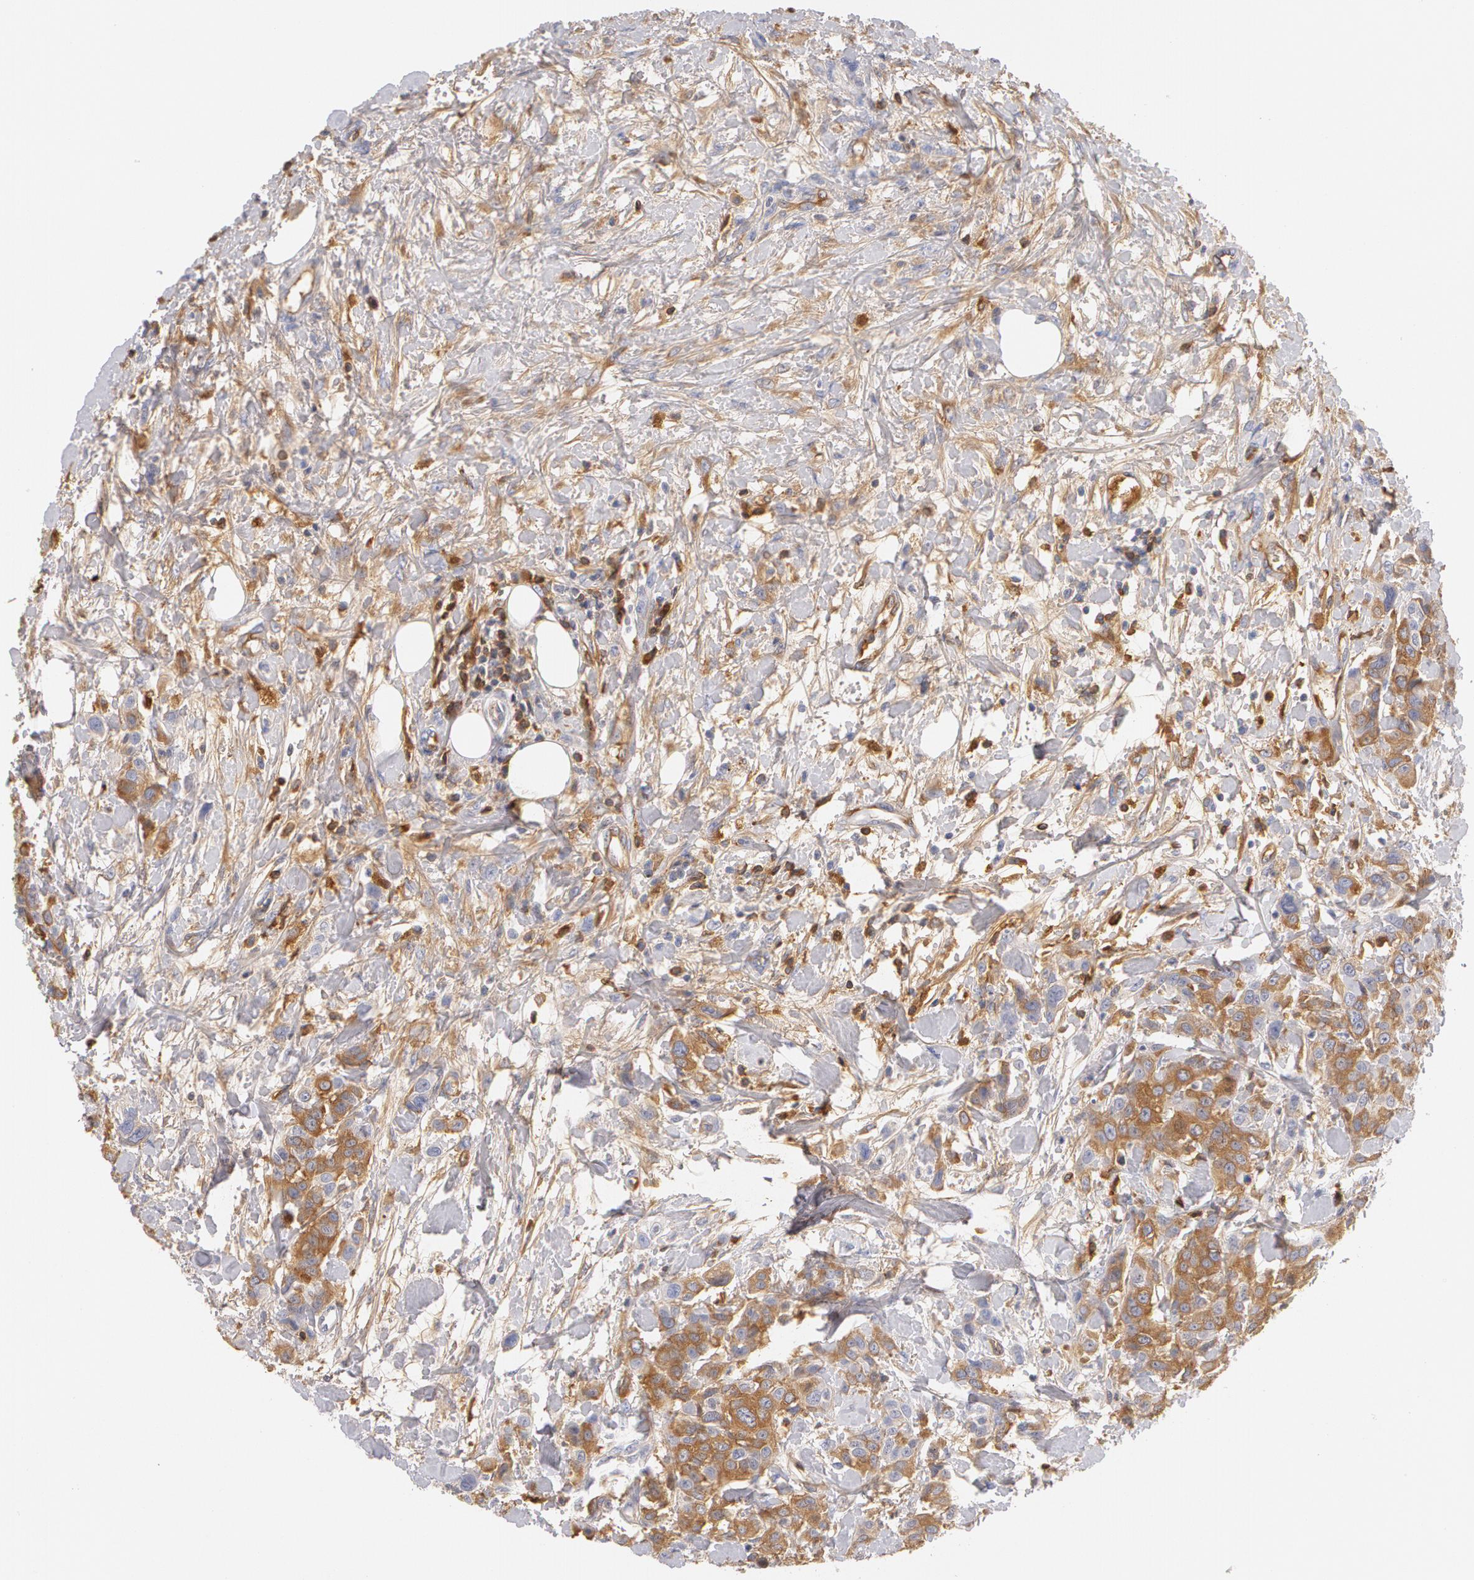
{"staining": {"intensity": "weak", "quantity": ">75%", "location": "cytoplasmic/membranous"}, "tissue": "urothelial cancer", "cell_type": "Tumor cells", "image_type": "cancer", "snomed": [{"axis": "morphology", "description": "Urothelial carcinoma, High grade"}, {"axis": "topography", "description": "Urinary bladder"}], "caption": "A photomicrograph of human high-grade urothelial carcinoma stained for a protein shows weak cytoplasmic/membranous brown staining in tumor cells.", "gene": "GC", "patient": {"sex": "male", "age": 56}}